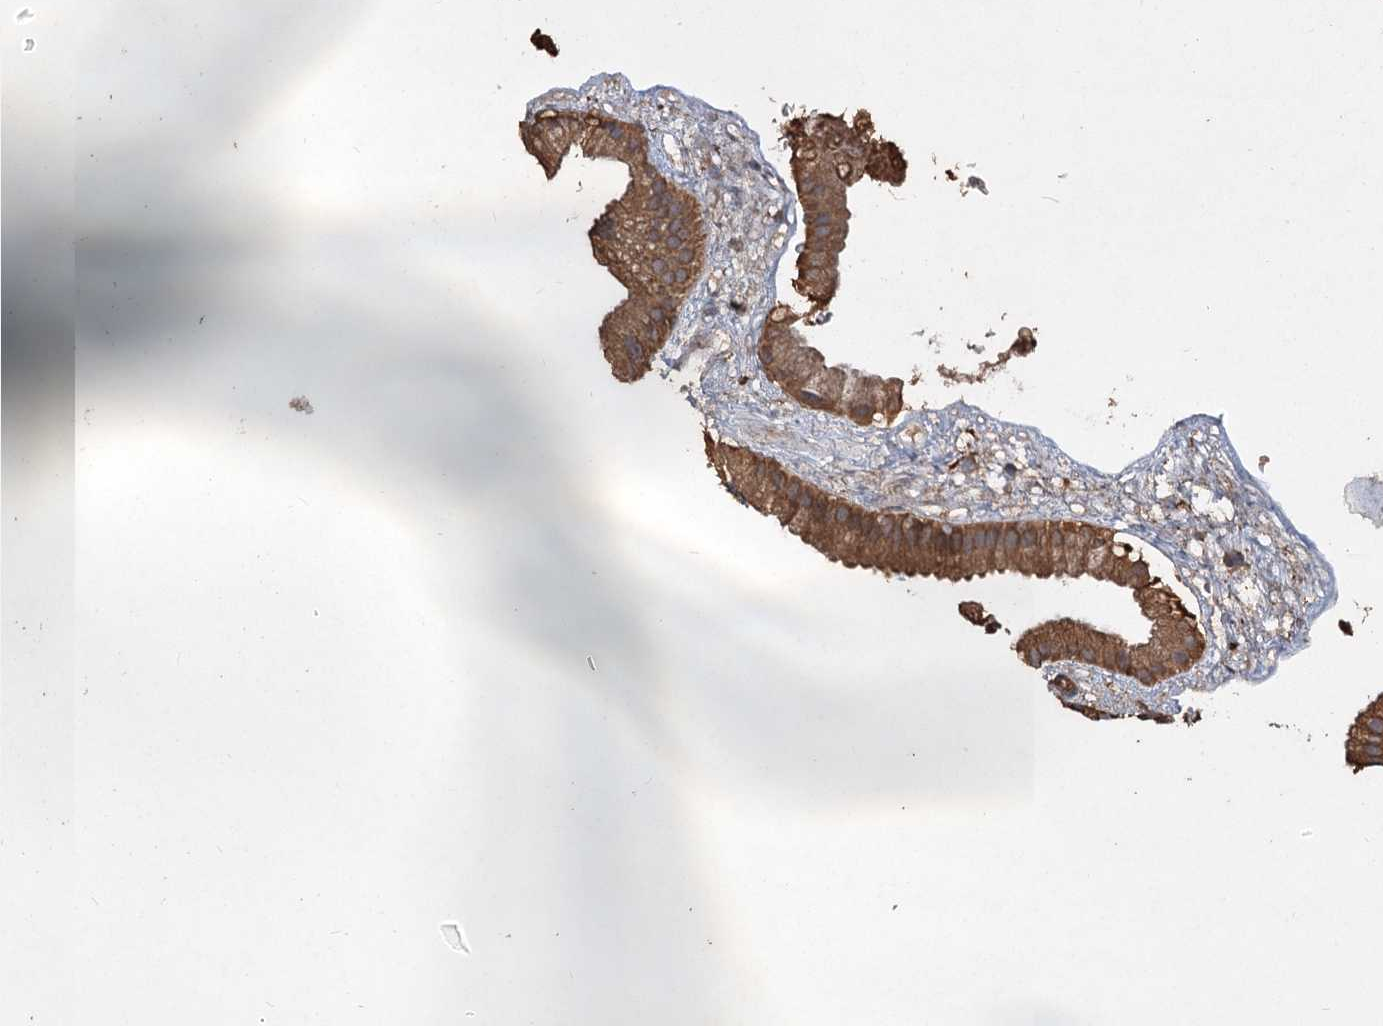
{"staining": {"intensity": "moderate", "quantity": ">75%", "location": "cytoplasmic/membranous"}, "tissue": "gallbladder", "cell_type": "Glandular cells", "image_type": "normal", "snomed": [{"axis": "morphology", "description": "Normal tissue, NOS"}, {"axis": "topography", "description": "Gallbladder"}], "caption": "An immunohistochemistry image of unremarkable tissue is shown. Protein staining in brown labels moderate cytoplasmic/membranous positivity in gallbladder within glandular cells. (DAB (3,3'-diaminobenzidine) = brown stain, brightfield microscopy at high magnification).", "gene": "PIK3C2A", "patient": {"sex": "female", "age": 64}}